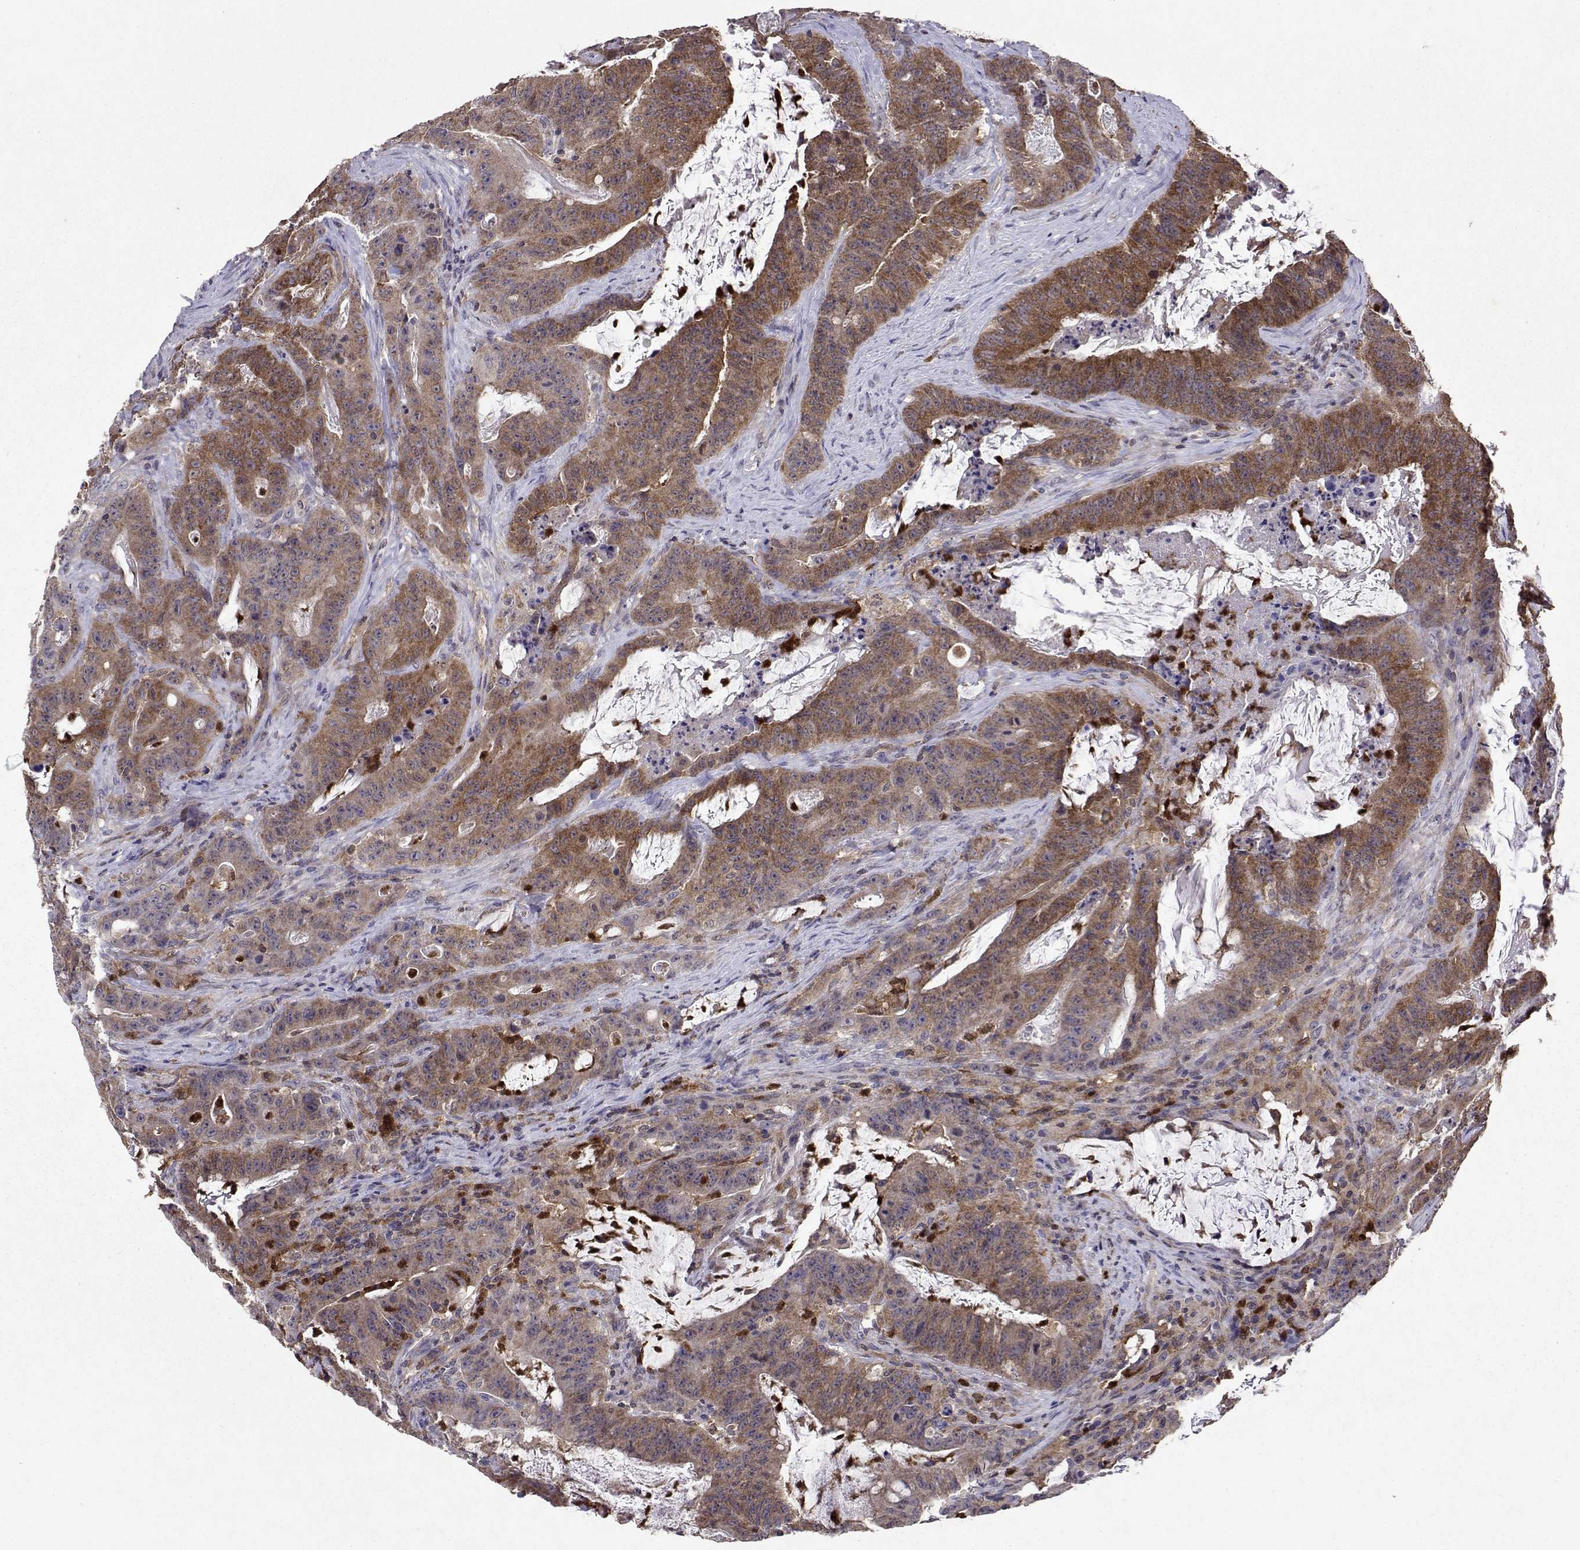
{"staining": {"intensity": "moderate", "quantity": ">75%", "location": "cytoplasmic/membranous"}, "tissue": "colorectal cancer", "cell_type": "Tumor cells", "image_type": "cancer", "snomed": [{"axis": "morphology", "description": "Adenocarcinoma, NOS"}, {"axis": "topography", "description": "Colon"}], "caption": "This is an image of IHC staining of colorectal adenocarcinoma, which shows moderate positivity in the cytoplasmic/membranous of tumor cells.", "gene": "APAF1", "patient": {"sex": "male", "age": 33}}